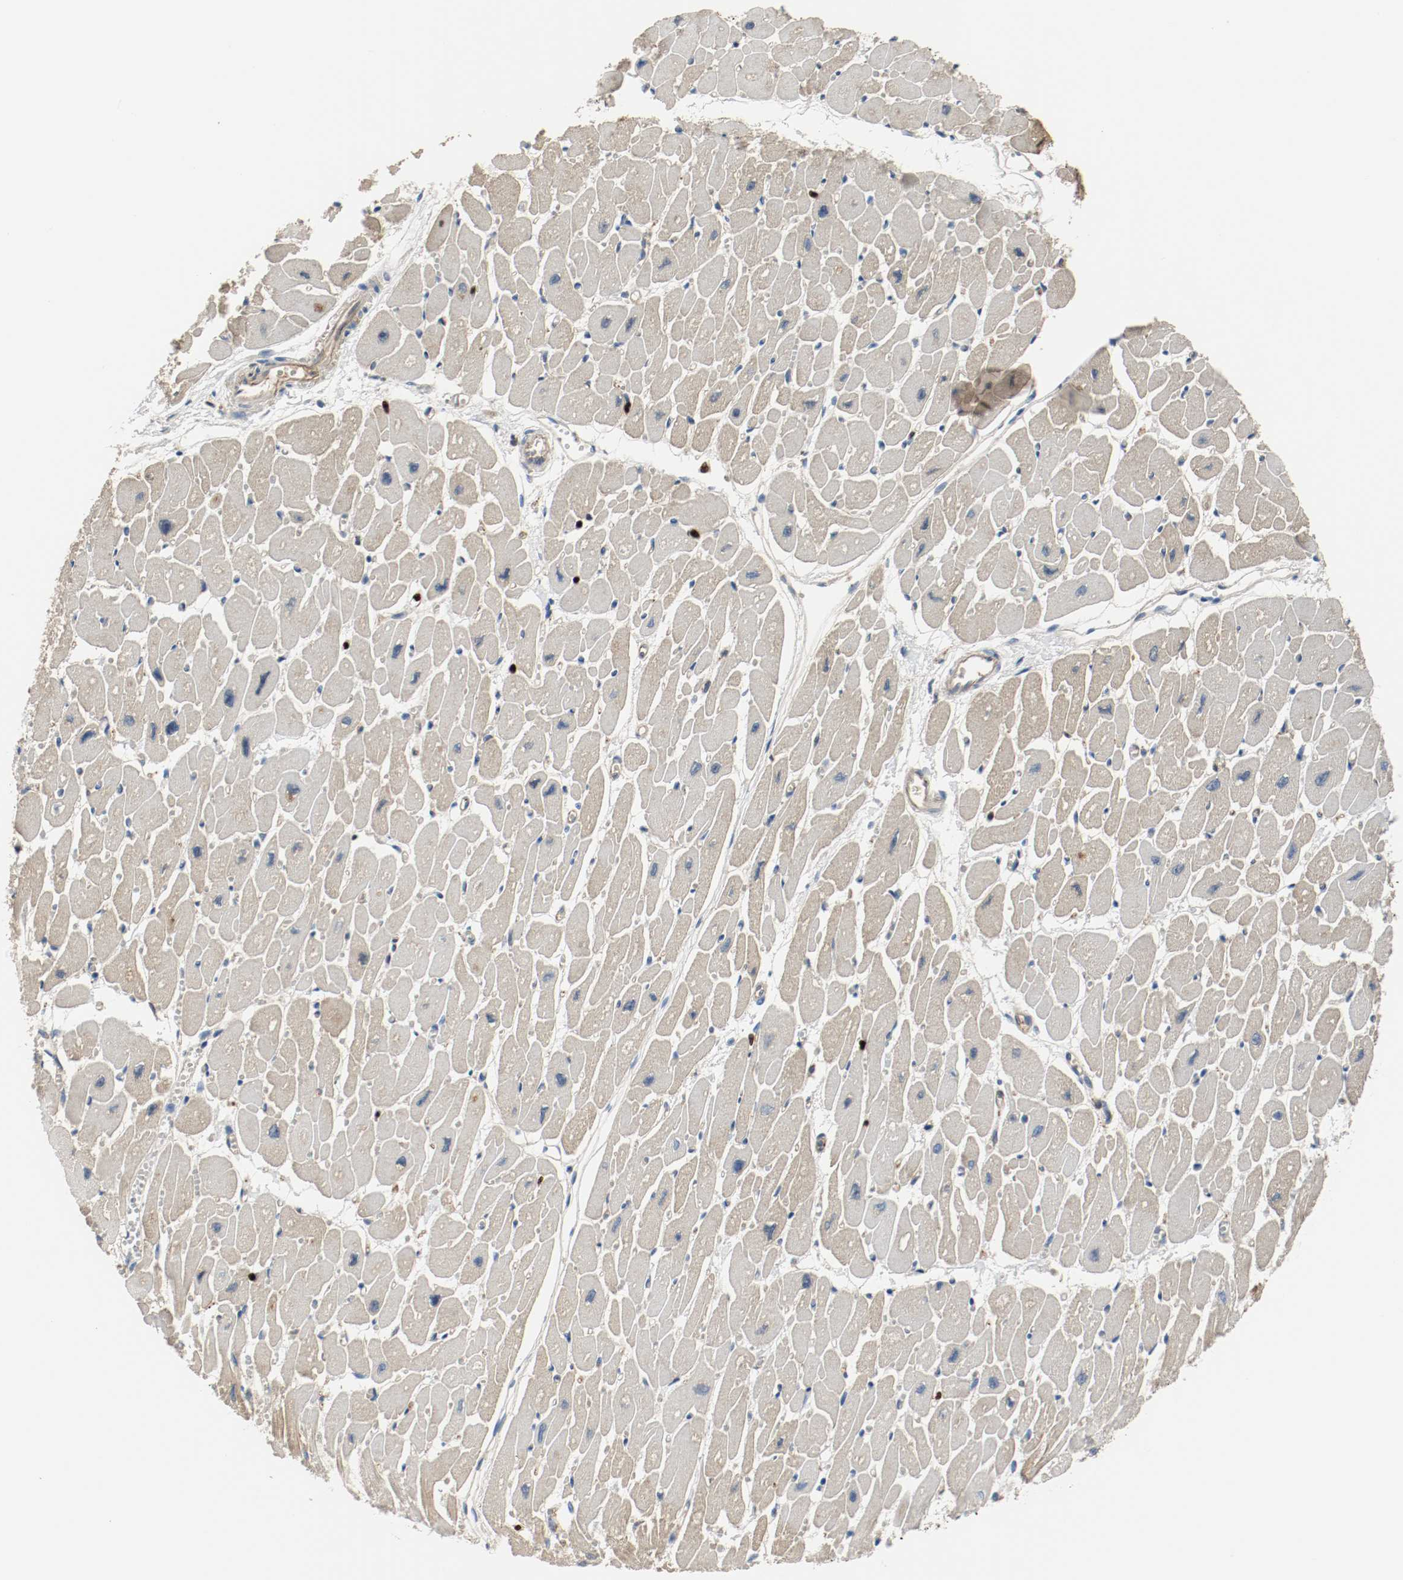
{"staining": {"intensity": "negative", "quantity": "none", "location": "none"}, "tissue": "heart muscle", "cell_type": "Cardiomyocytes", "image_type": "normal", "snomed": [{"axis": "morphology", "description": "Normal tissue, NOS"}, {"axis": "topography", "description": "Heart"}], "caption": "IHC of benign human heart muscle demonstrates no staining in cardiomyocytes. (Brightfield microscopy of DAB (3,3'-diaminobenzidine) immunohistochemistry at high magnification).", "gene": "BLK", "patient": {"sex": "female", "age": 54}}